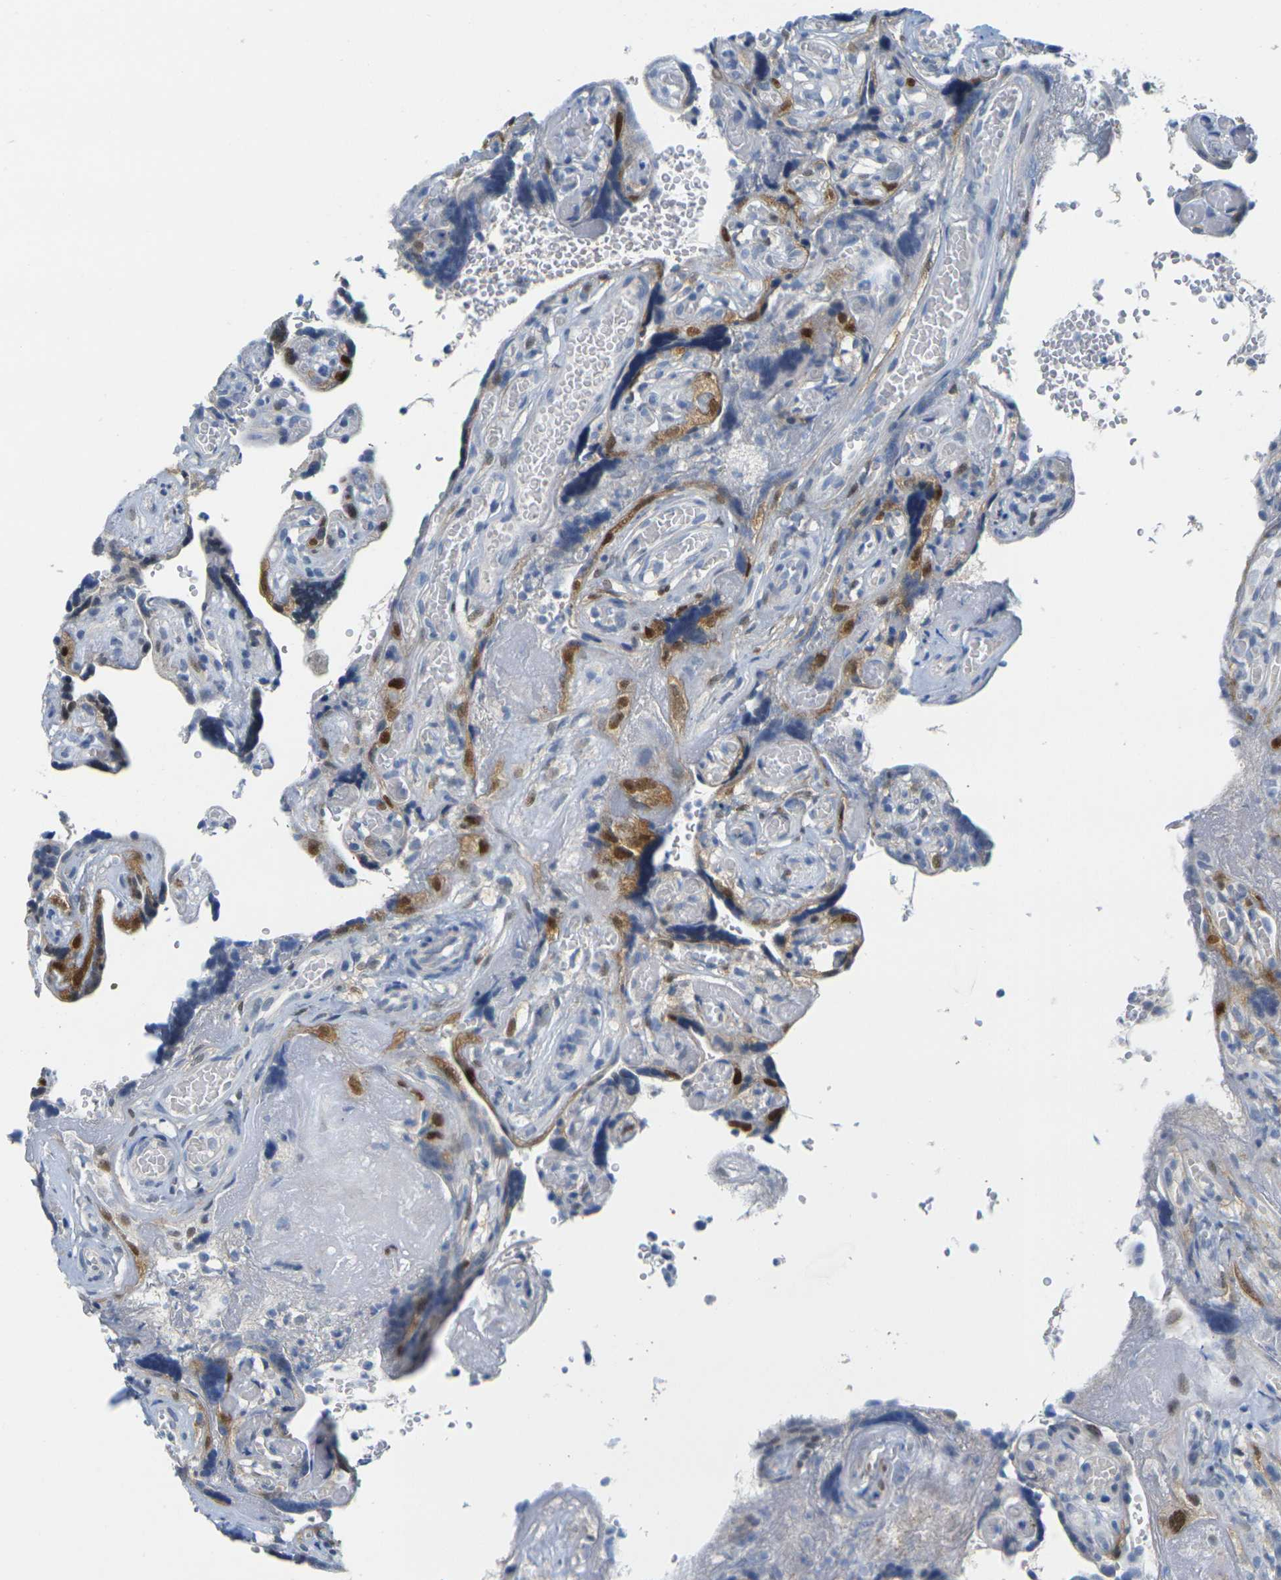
{"staining": {"intensity": "moderate", "quantity": "<25%", "location": "nuclear"}, "tissue": "placenta", "cell_type": "Decidual cells", "image_type": "normal", "snomed": [{"axis": "morphology", "description": "Normal tissue, NOS"}, {"axis": "topography", "description": "Placenta"}], "caption": "A micrograph of human placenta stained for a protein reveals moderate nuclear brown staining in decidual cells.", "gene": "CDK2", "patient": {"sex": "female", "age": 30}}